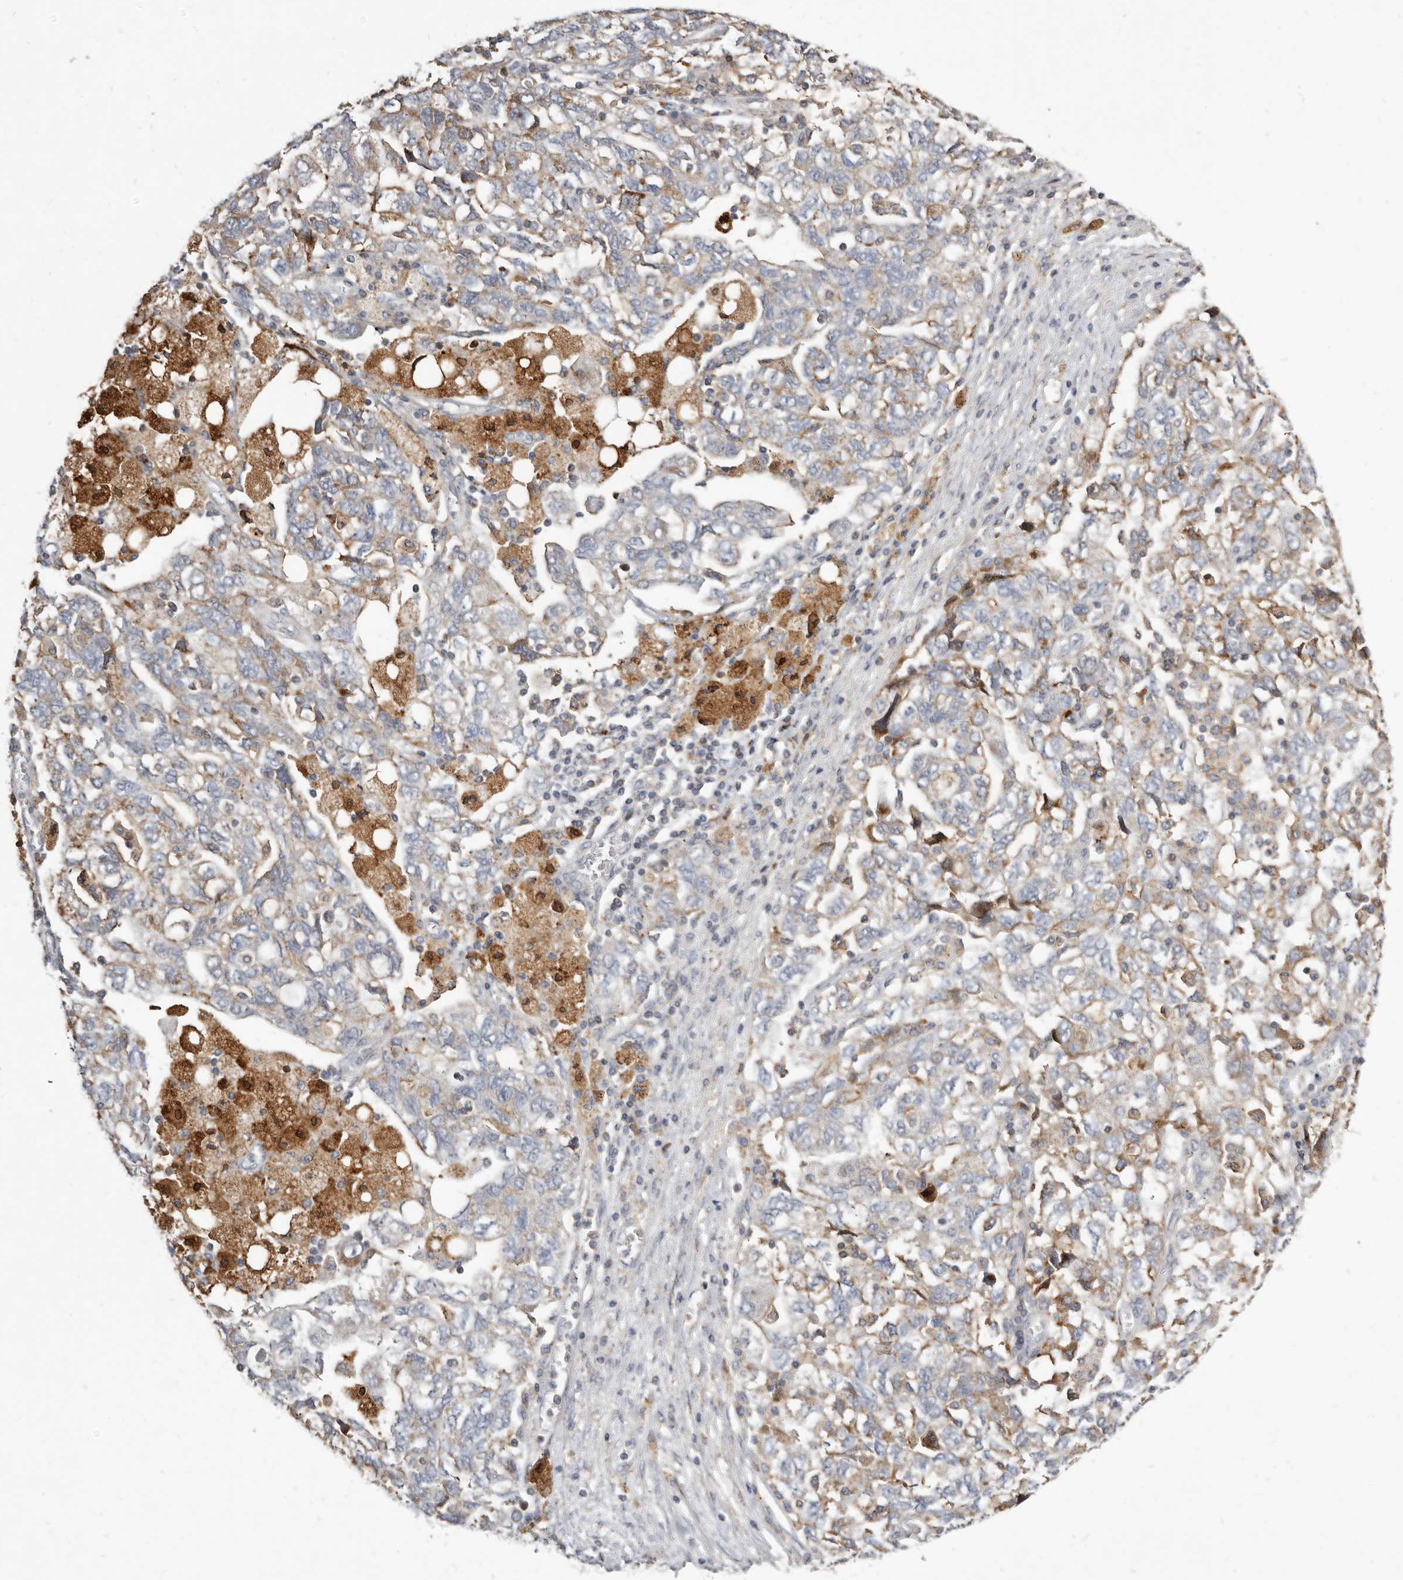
{"staining": {"intensity": "weak", "quantity": "25%-75%", "location": "cytoplasmic/membranous"}, "tissue": "ovarian cancer", "cell_type": "Tumor cells", "image_type": "cancer", "snomed": [{"axis": "morphology", "description": "Carcinoma, NOS"}, {"axis": "morphology", "description": "Cystadenocarcinoma, serous, NOS"}, {"axis": "topography", "description": "Ovary"}], "caption": "This is an image of IHC staining of ovarian cancer, which shows weak positivity in the cytoplasmic/membranous of tumor cells.", "gene": "KIF26B", "patient": {"sex": "female", "age": 69}}